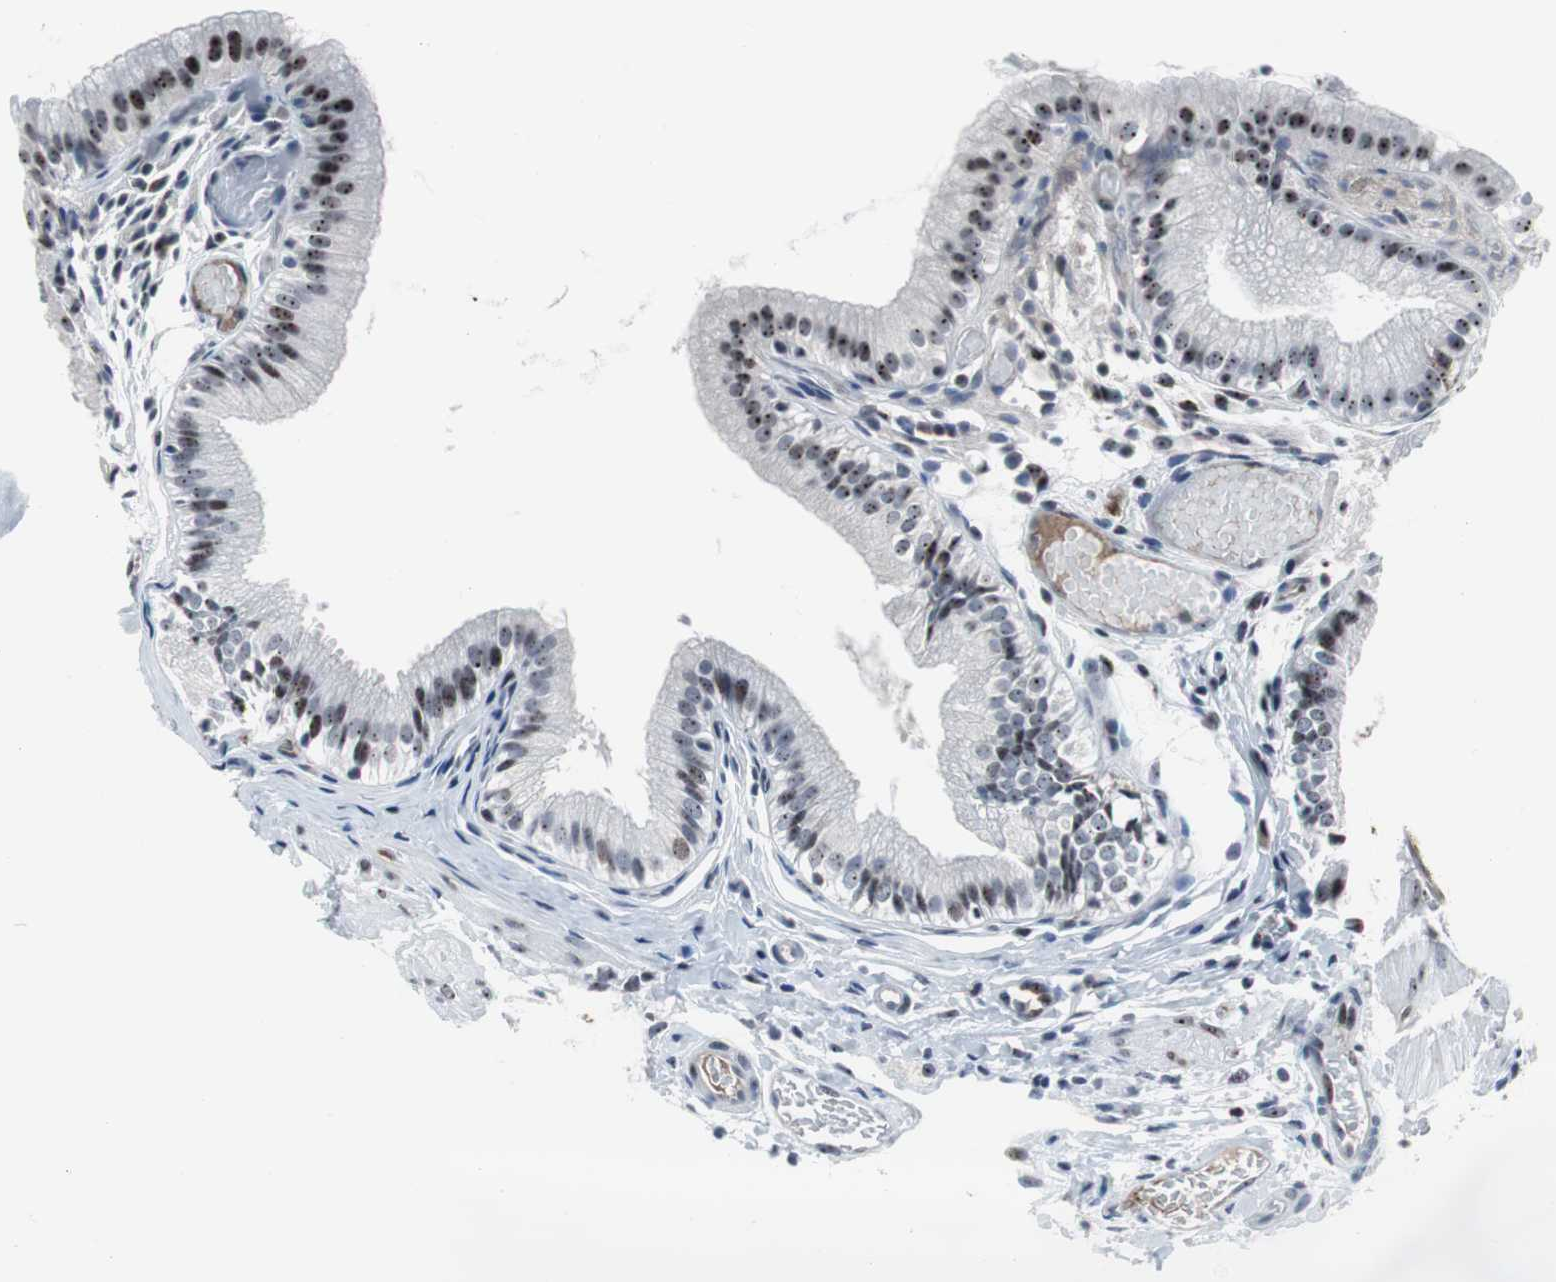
{"staining": {"intensity": "strong", "quantity": "25%-75%", "location": "nuclear"}, "tissue": "gallbladder", "cell_type": "Glandular cells", "image_type": "normal", "snomed": [{"axis": "morphology", "description": "Normal tissue, NOS"}, {"axis": "topography", "description": "Gallbladder"}], "caption": "IHC of benign gallbladder shows high levels of strong nuclear staining in about 25%-75% of glandular cells. The staining was performed using DAB (3,3'-diaminobenzidine) to visualize the protein expression in brown, while the nuclei were stained in blue with hematoxylin (Magnification: 20x).", "gene": "DOK1", "patient": {"sex": "female", "age": 26}}